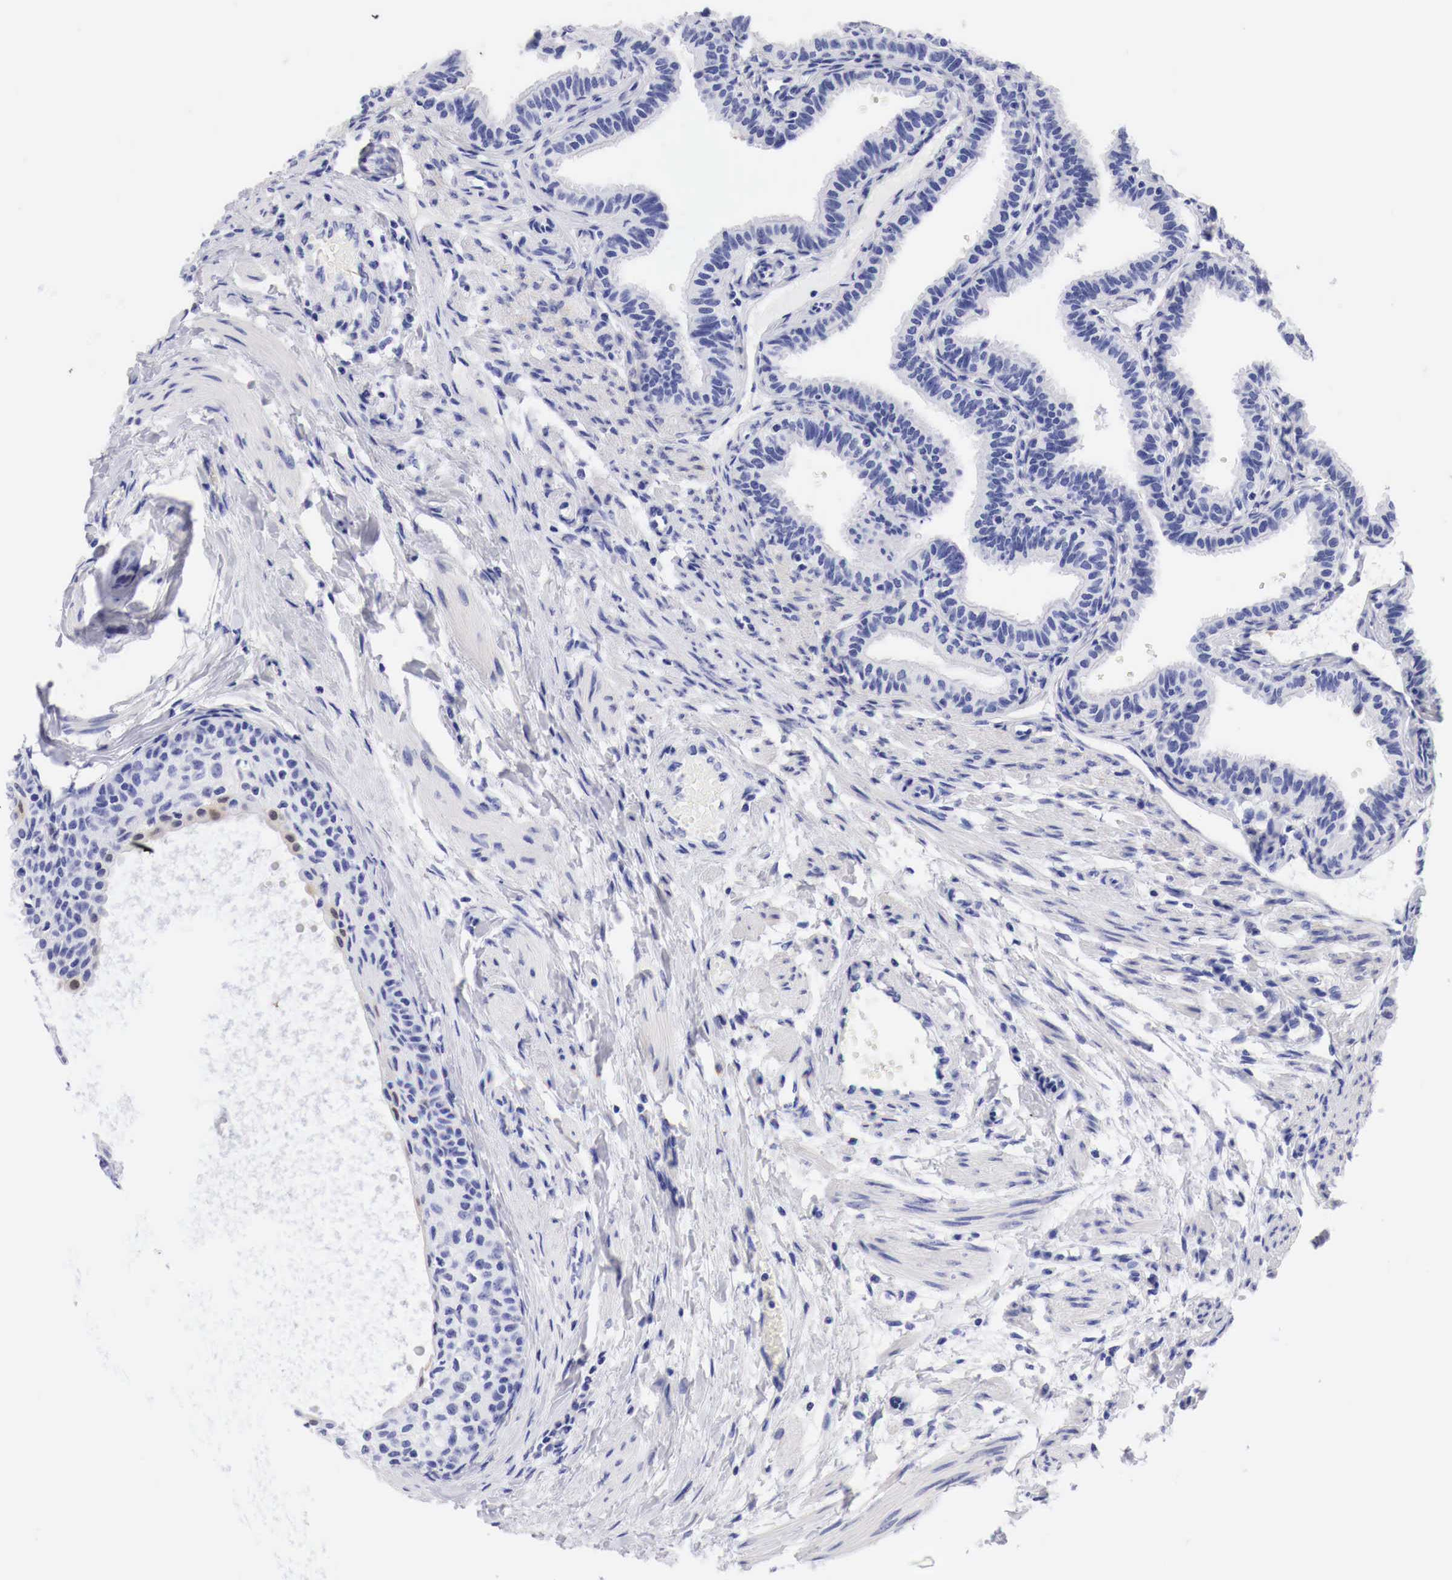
{"staining": {"intensity": "negative", "quantity": "none", "location": "none"}, "tissue": "fallopian tube", "cell_type": "Glandular cells", "image_type": "normal", "snomed": [{"axis": "morphology", "description": "Normal tissue, NOS"}, {"axis": "topography", "description": "Fallopian tube"}], "caption": "Immunohistochemistry photomicrograph of unremarkable fallopian tube: human fallopian tube stained with DAB (3,3'-diaminobenzidine) reveals no significant protein expression in glandular cells.", "gene": "CDKN2A", "patient": {"sex": "female", "age": 32}}